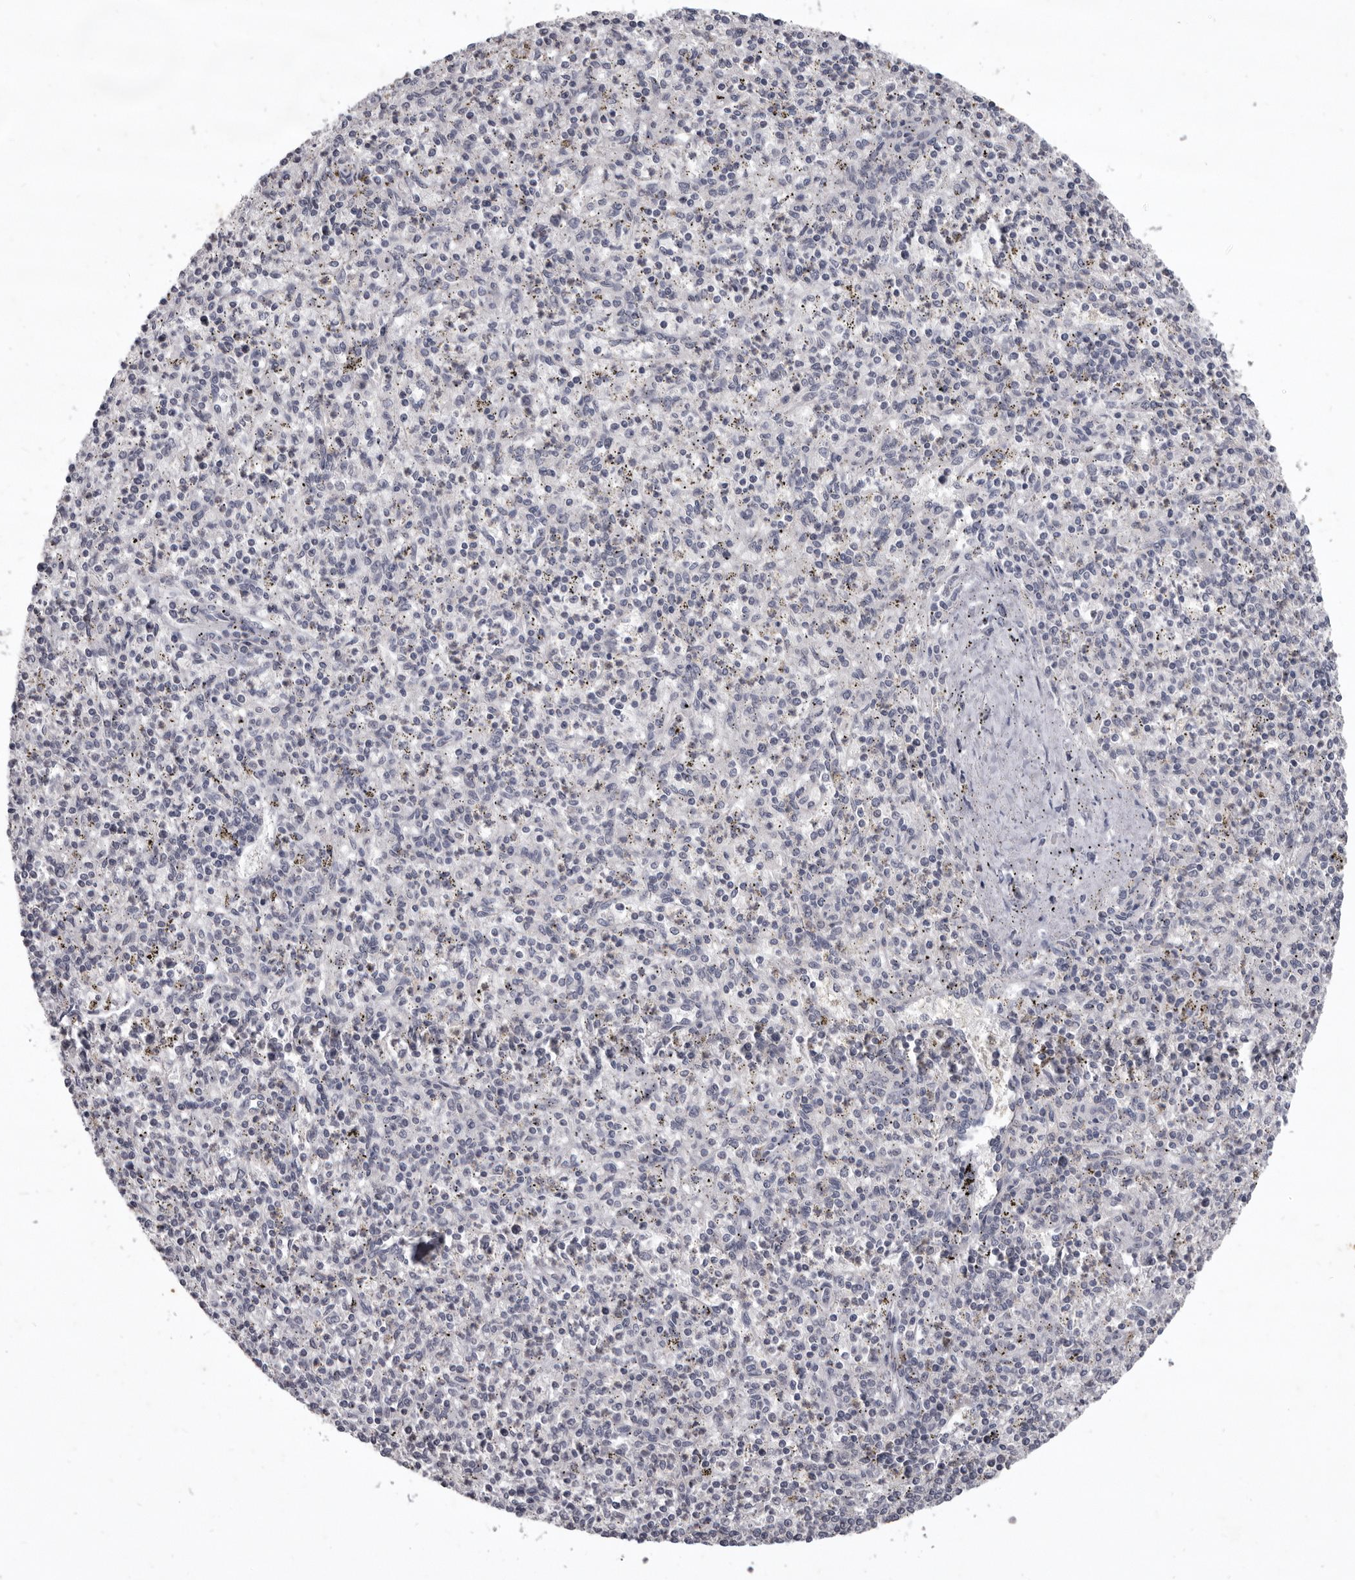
{"staining": {"intensity": "negative", "quantity": "none", "location": "none"}, "tissue": "spleen", "cell_type": "Cells in red pulp", "image_type": "normal", "snomed": [{"axis": "morphology", "description": "Normal tissue, NOS"}, {"axis": "topography", "description": "Spleen"}], "caption": "The histopathology image reveals no staining of cells in red pulp in unremarkable spleen.", "gene": "SULT1E1", "patient": {"sex": "male", "age": 72}}